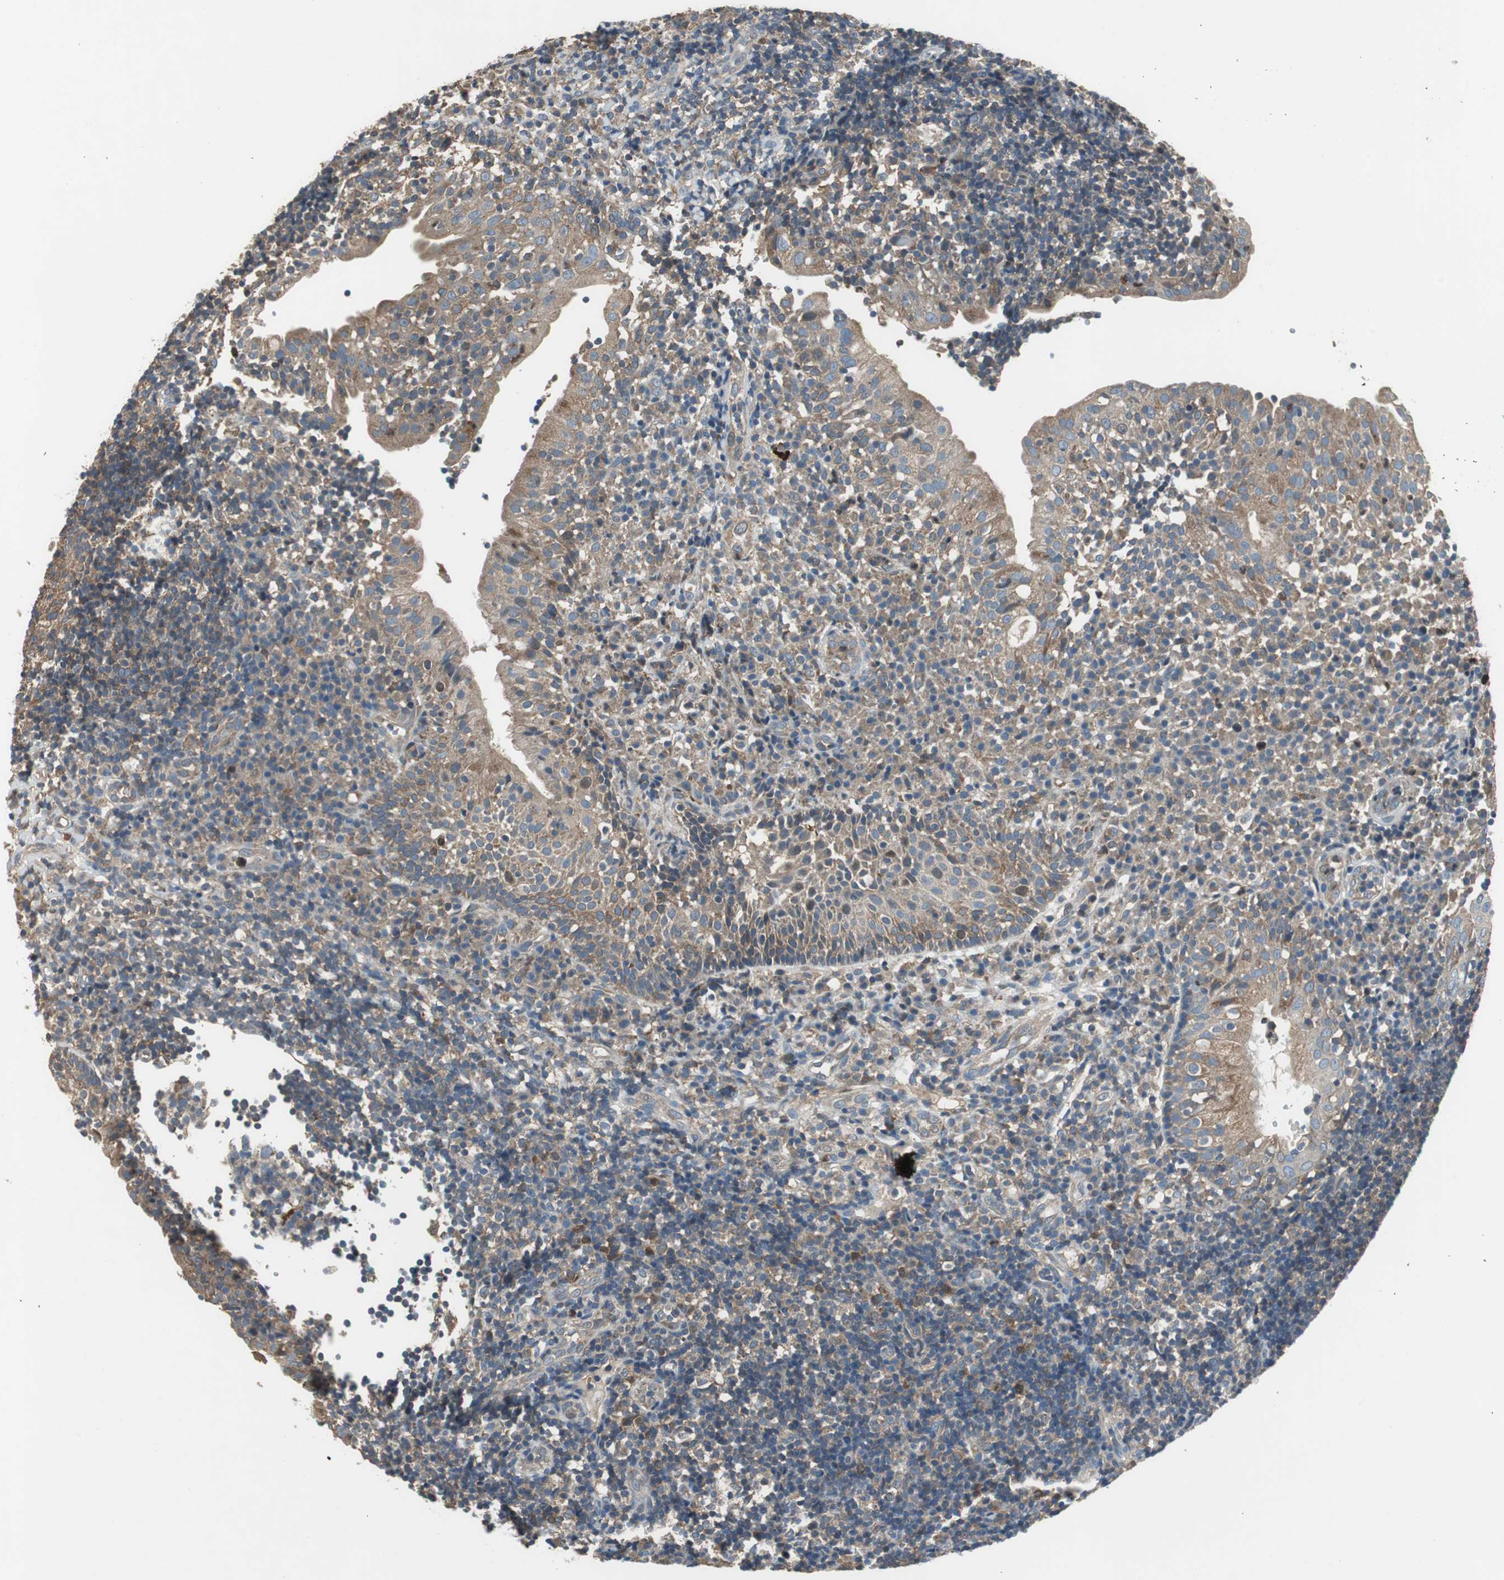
{"staining": {"intensity": "moderate", "quantity": ">75%", "location": "cytoplasmic/membranous"}, "tissue": "tonsil", "cell_type": "Germinal center cells", "image_type": "normal", "snomed": [{"axis": "morphology", "description": "Normal tissue, NOS"}, {"axis": "topography", "description": "Tonsil"}], "caption": "High-power microscopy captured an immunohistochemistry histopathology image of normal tonsil, revealing moderate cytoplasmic/membranous positivity in about >75% of germinal center cells.", "gene": "PI4KB", "patient": {"sex": "female", "age": 40}}